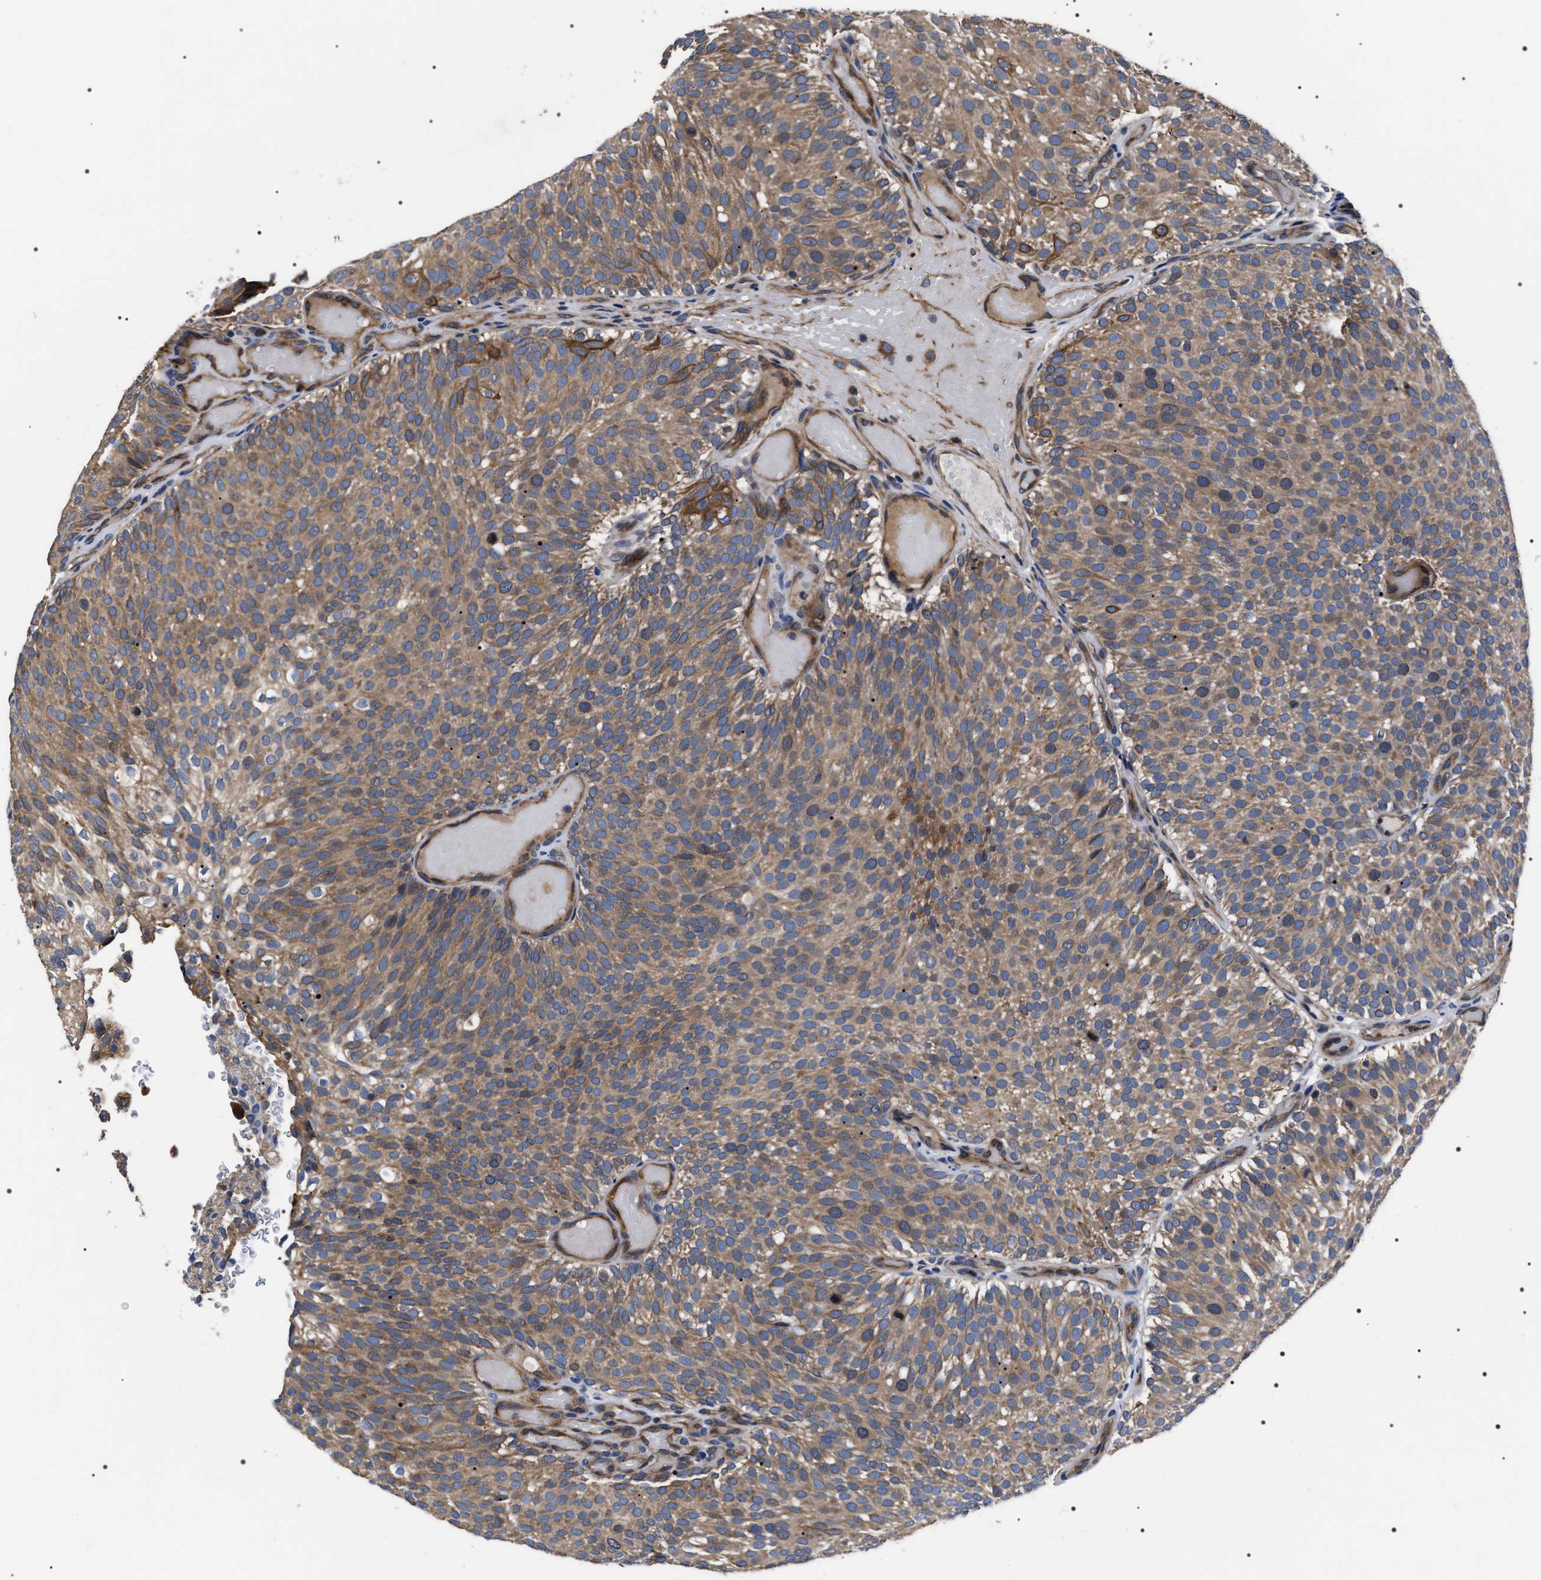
{"staining": {"intensity": "moderate", "quantity": ">75%", "location": "cytoplasmic/membranous"}, "tissue": "urothelial cancer", "cell_type": "Tumor cells", "image_type": "cancer", "snomed": [{"axis": "morphology", "description": "Urothelial carcinoma, Low grade"}, {"axis": "topography", "description": "Urinary bladder"}], "caption": "Immunohistochemical staining of human urothelial carcinoma (low-grade) reveals medium levels of moderate cytoplasmic/membranous protein staining in approximately >75% of tumor cells. (DAB (3,3'-diaminobenzidine) IHC with brightfield microscopy, high magnification).", "gene": "MIS18A", "patient": {"sex": "male", "age": 78}}